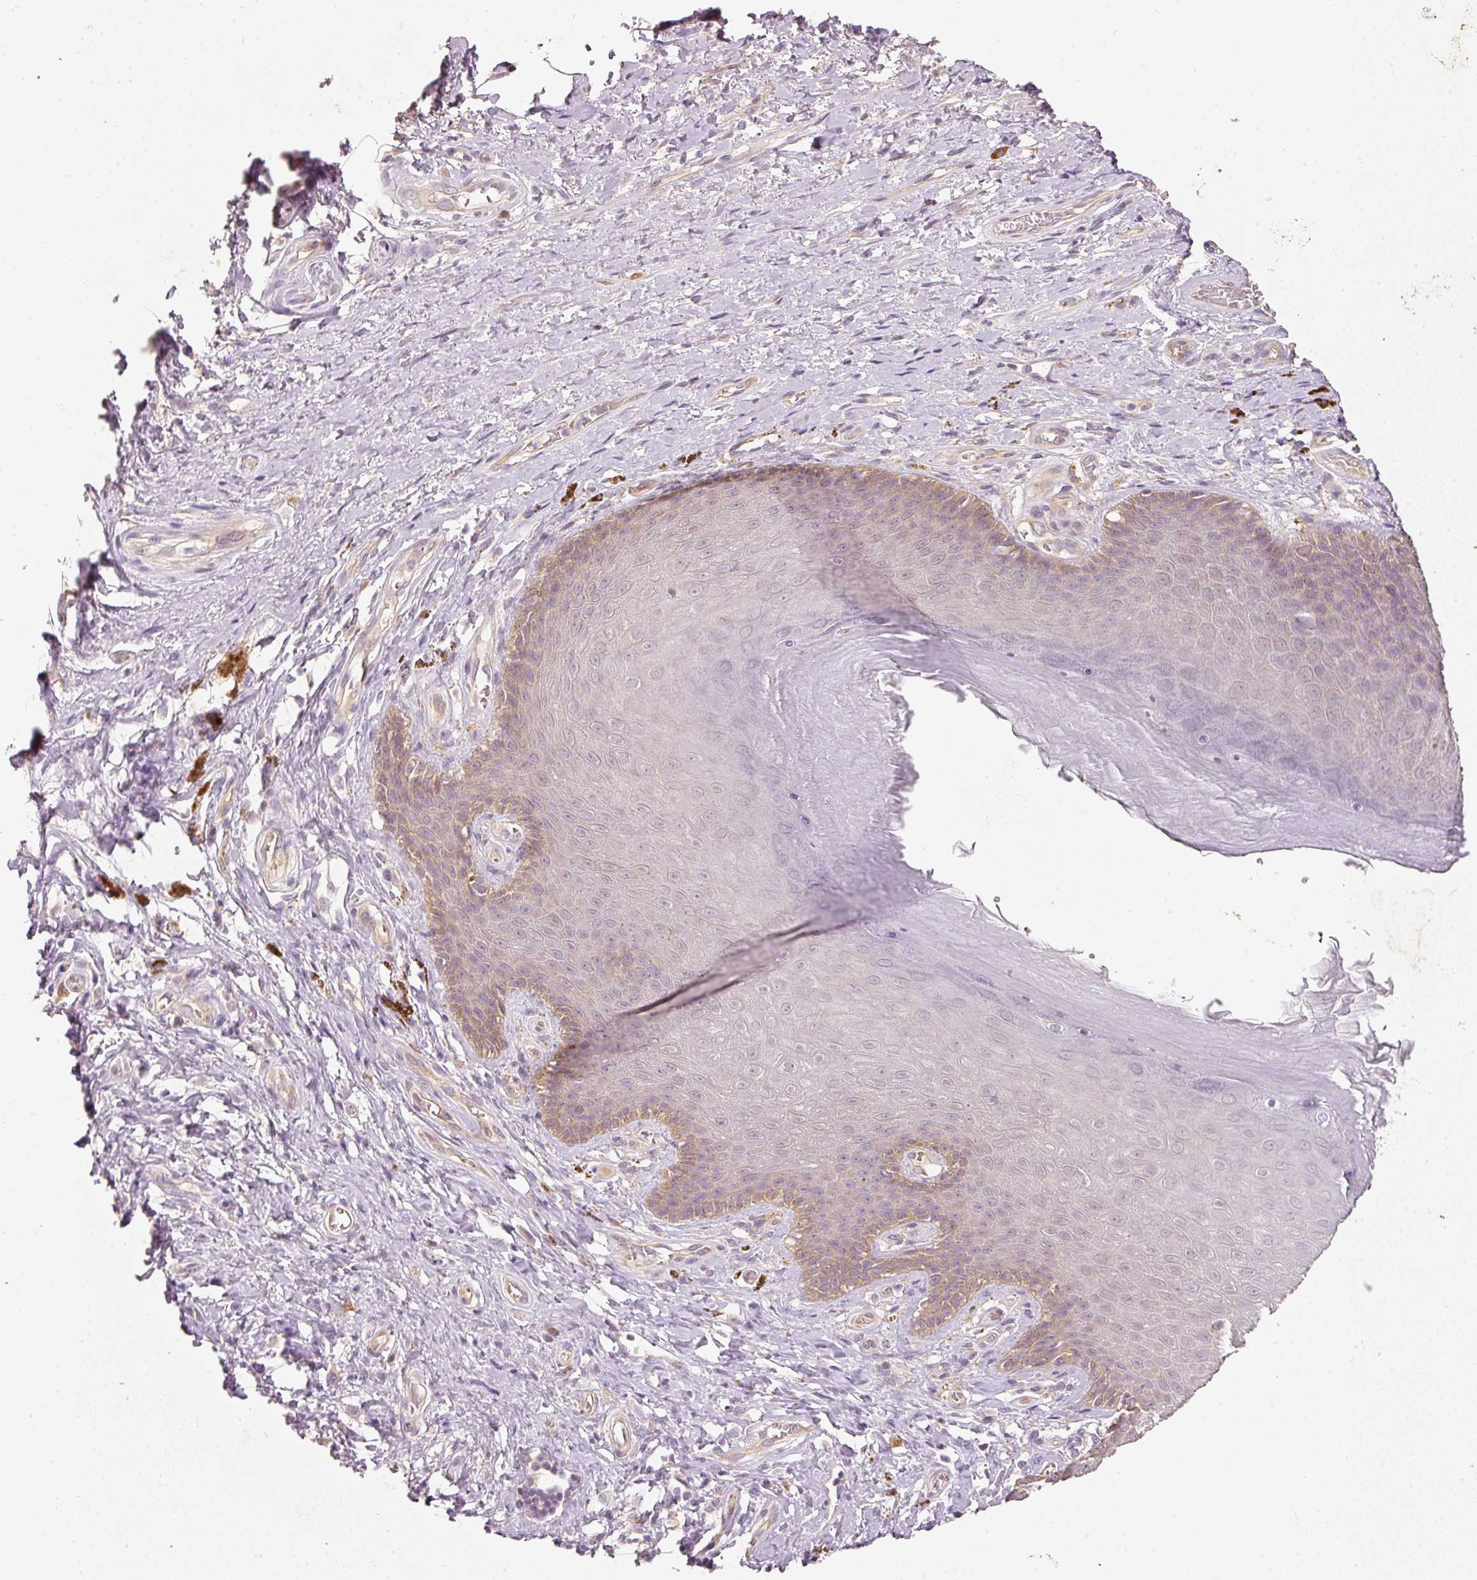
{"staining": {"intensity": "moderate", "quantity": "<25%", "location": "cytoplasmic/membranous"}, "tissue": "skin", "cell_type": "Epidermal cells", "image_type": "normal", "snomed": [{"axis": "morphology", "description": "Normal tissue, NOS"}, {"axis": "topography", "description": "Anal"}, {"axis": "topography", "description": "Peripheral nerve tissue"}], "caption": "IHC staining of unremarkable skin, which demonstrates low levels of moderate cytoplasmic/membranous expression in about <25% of epidermal cells indicating moderate cytoplasmic/membranous protein staining. The staining was performed using DAB (brown) for protein detection and nuclei were counterstained in hematoxylin (blue).", "gene": "RGL2", "patient": {"sex": "male", "age": 53}}